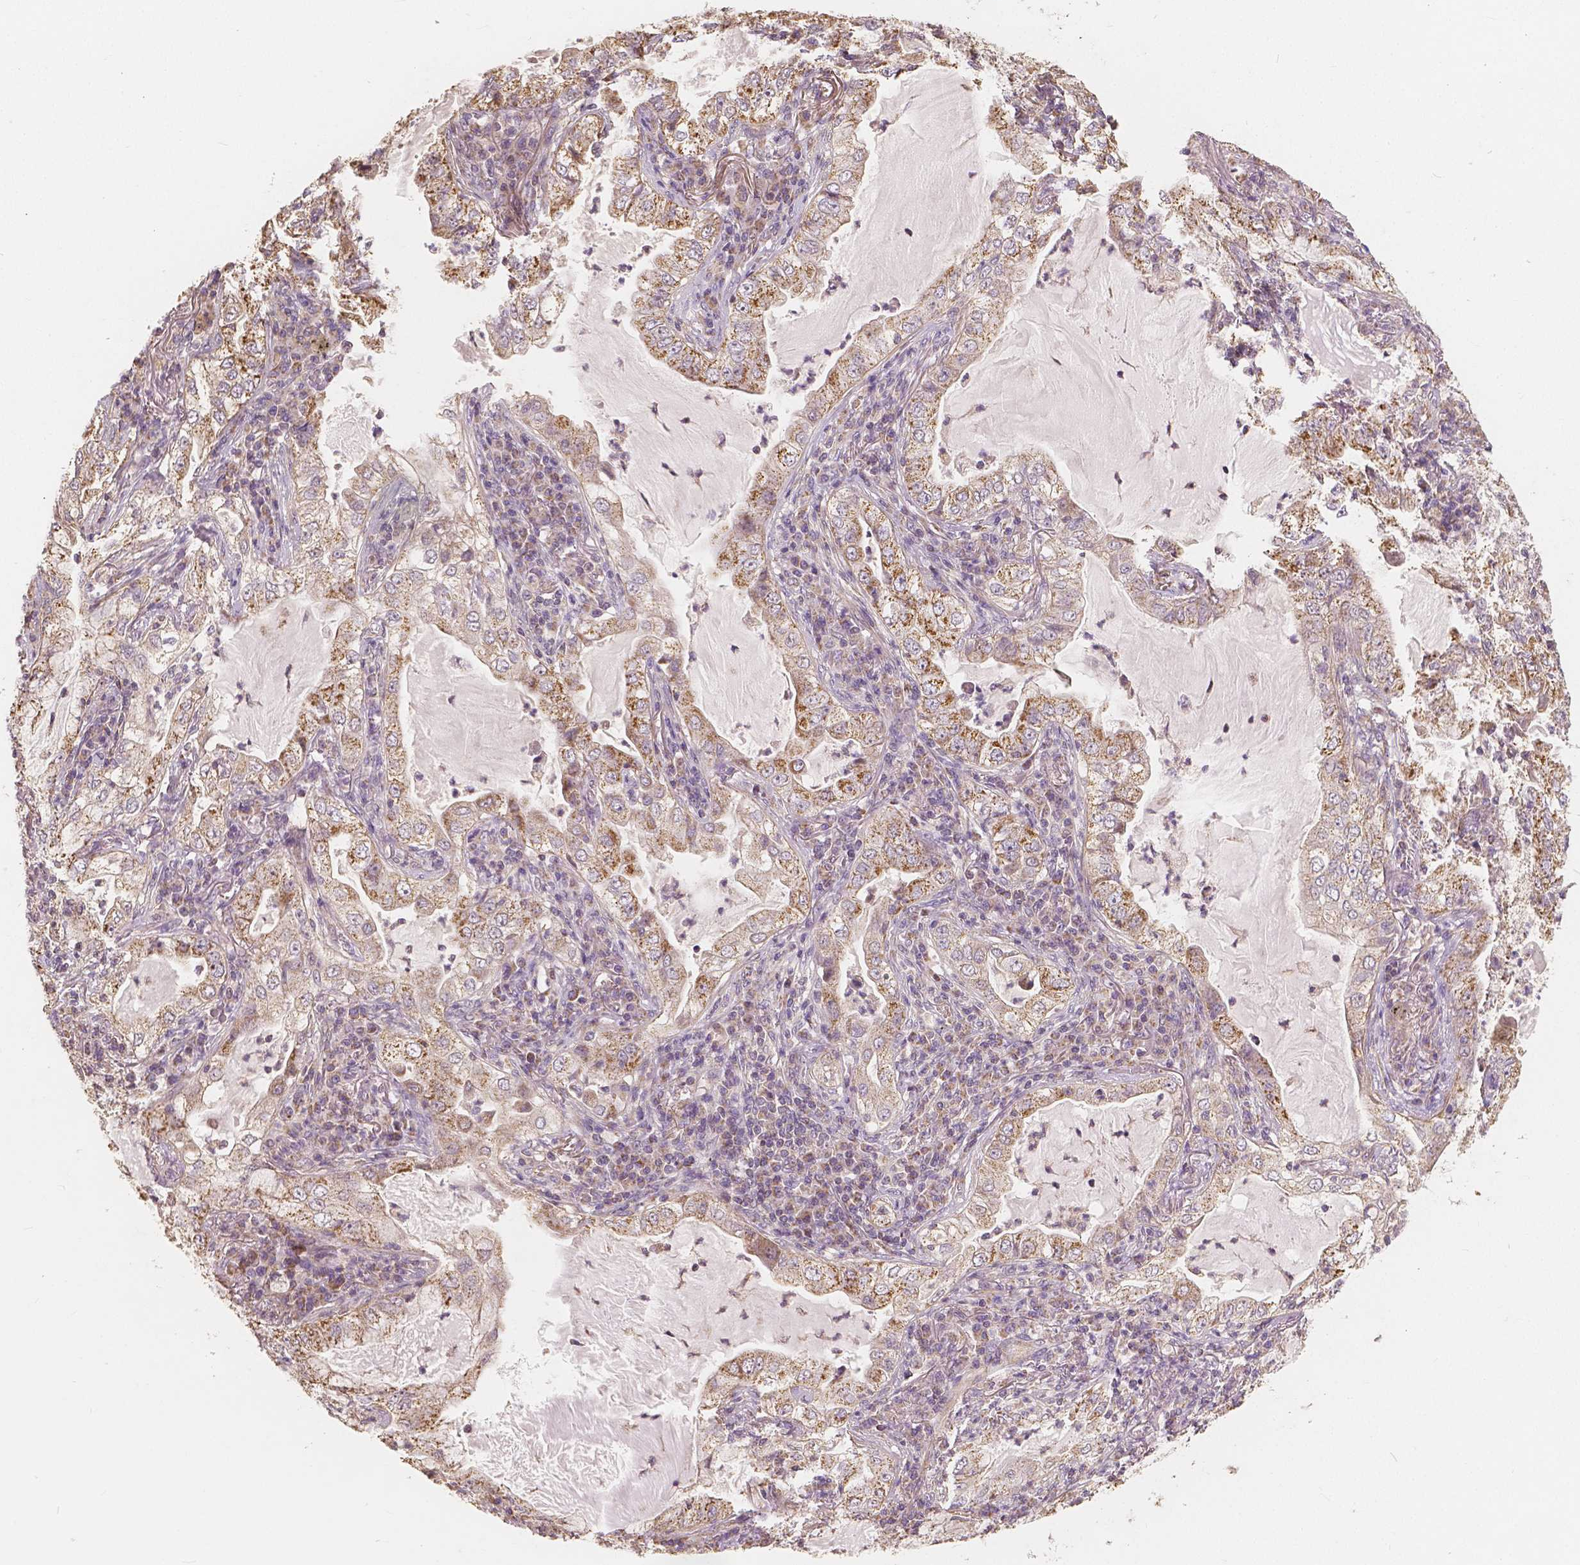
{"staining": {"intensity": "moderate", "quantity": ">75%", "location": "cytoplasmic/membranous"}, "tissue": "lung cancer", "cell_type": "Tumor cells", "image_type": "cancer", "snomed": [{"axis": "morphology", "description": "Adenocarcinoma, NOS"}, {"axis": "topography", "description": "Lung"}], "caption": "Lung adenocarcinoma was stained to show a protein in brown. There is medium levels of moderate cytoplasmic/membranous positivity in about >75% of tumor cells. The staining is performed using DAB brown chromogen to label protein expression. The nuclei are counter-stained blue using hematoxylin.", "gene": "PEX26", "patient": {"sex": "female", "age": 73}}